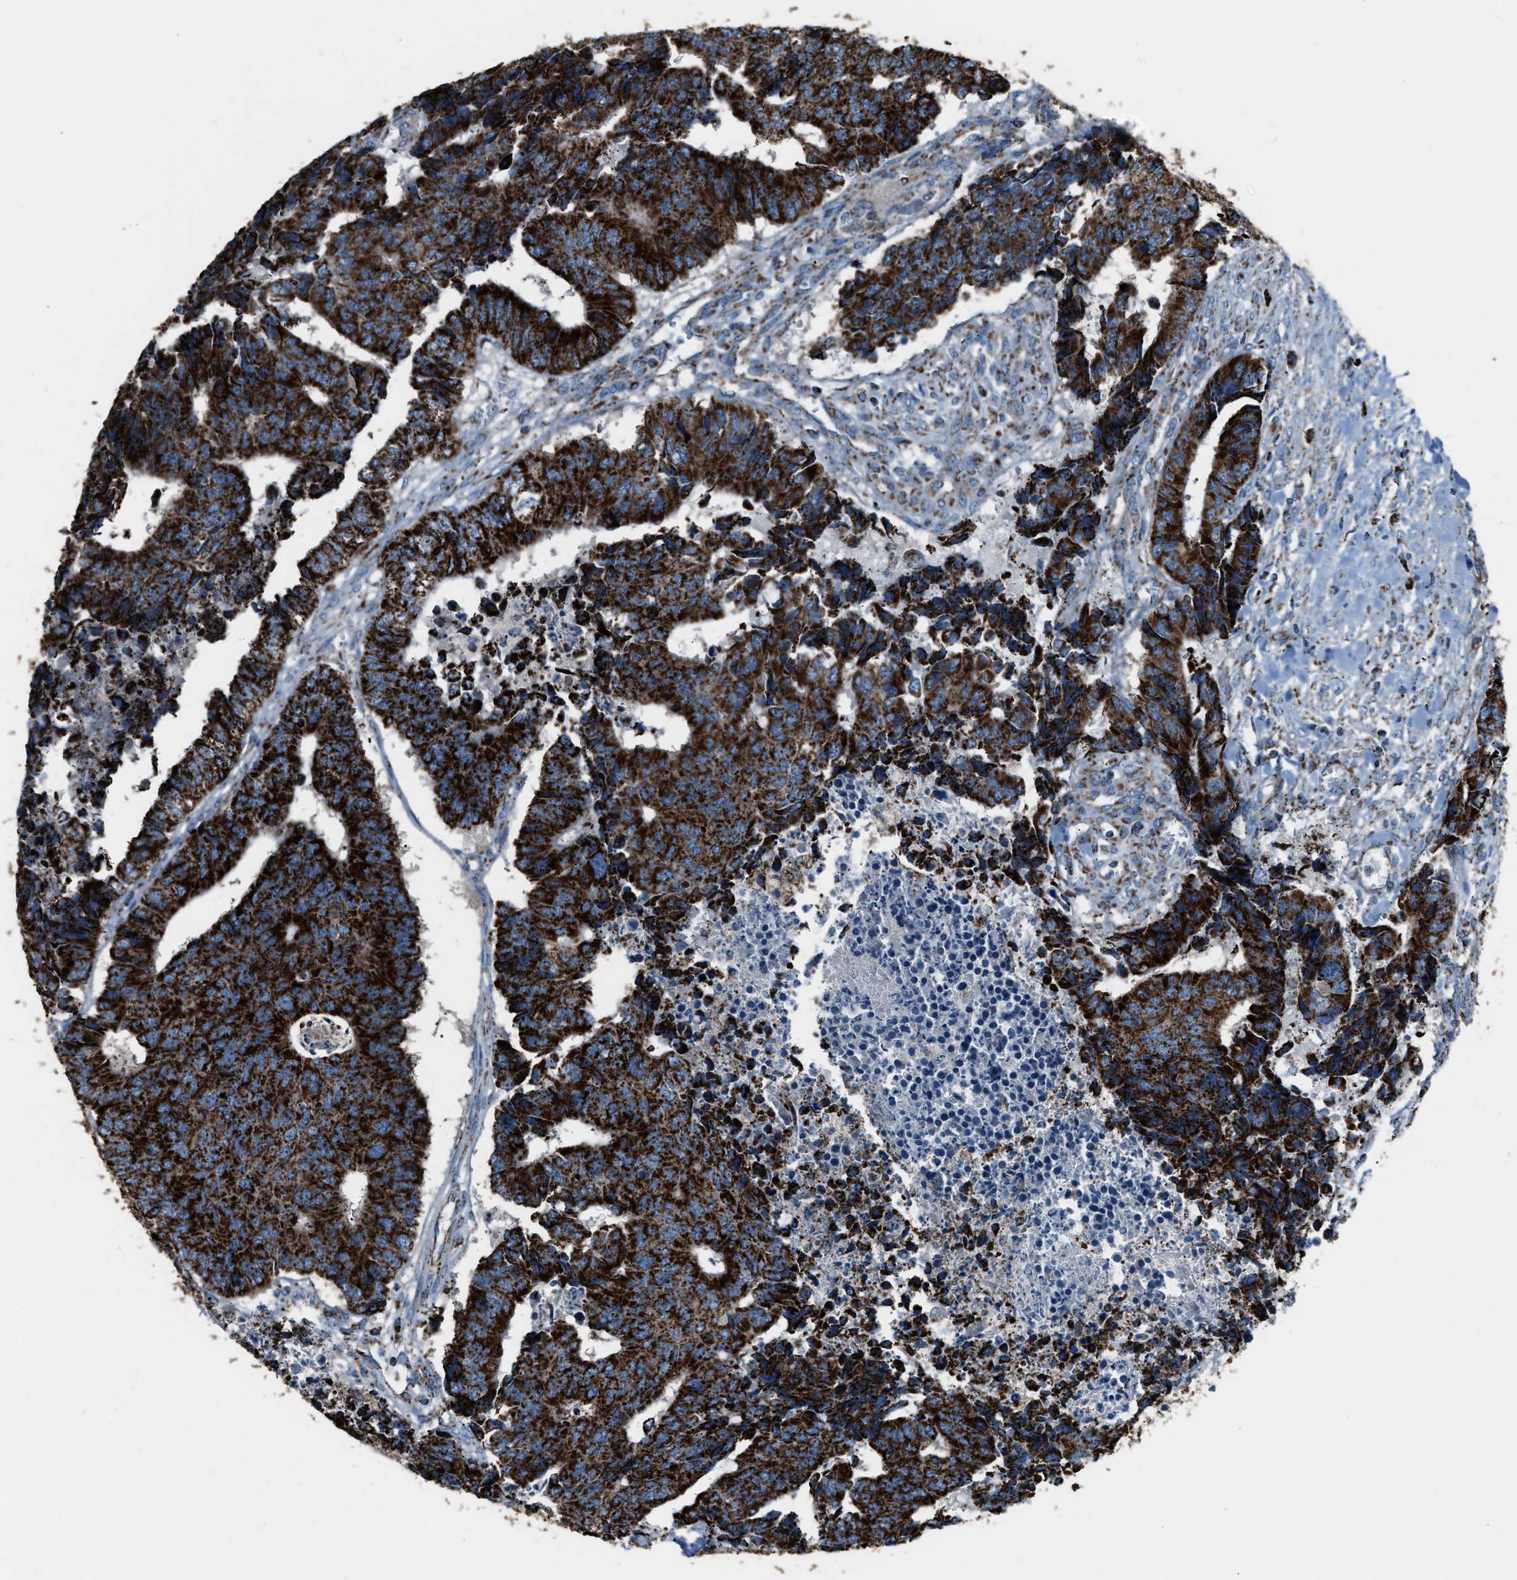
{"staining": {"intensity": "strong", "quantity": ">75%", "location": "cytoplasmic/membranous"}, "tissue": "colorectal cancer", "cell_type": "Tumor cells", "image_type": "cancer", "snomed": [{"axis": "morphology", "description": "Adenocarcinoma, NOS"}, {"axis": "topography", "description": "Rectum"}], "caption": "DAB immunohistochemical staining of human colorectal cancer exhibits strong cytoplasmic/membranous protein expression in about >75% of tumor cells.", "gene": "MDH2", "patient": {"sex": "male", "age": 84}}